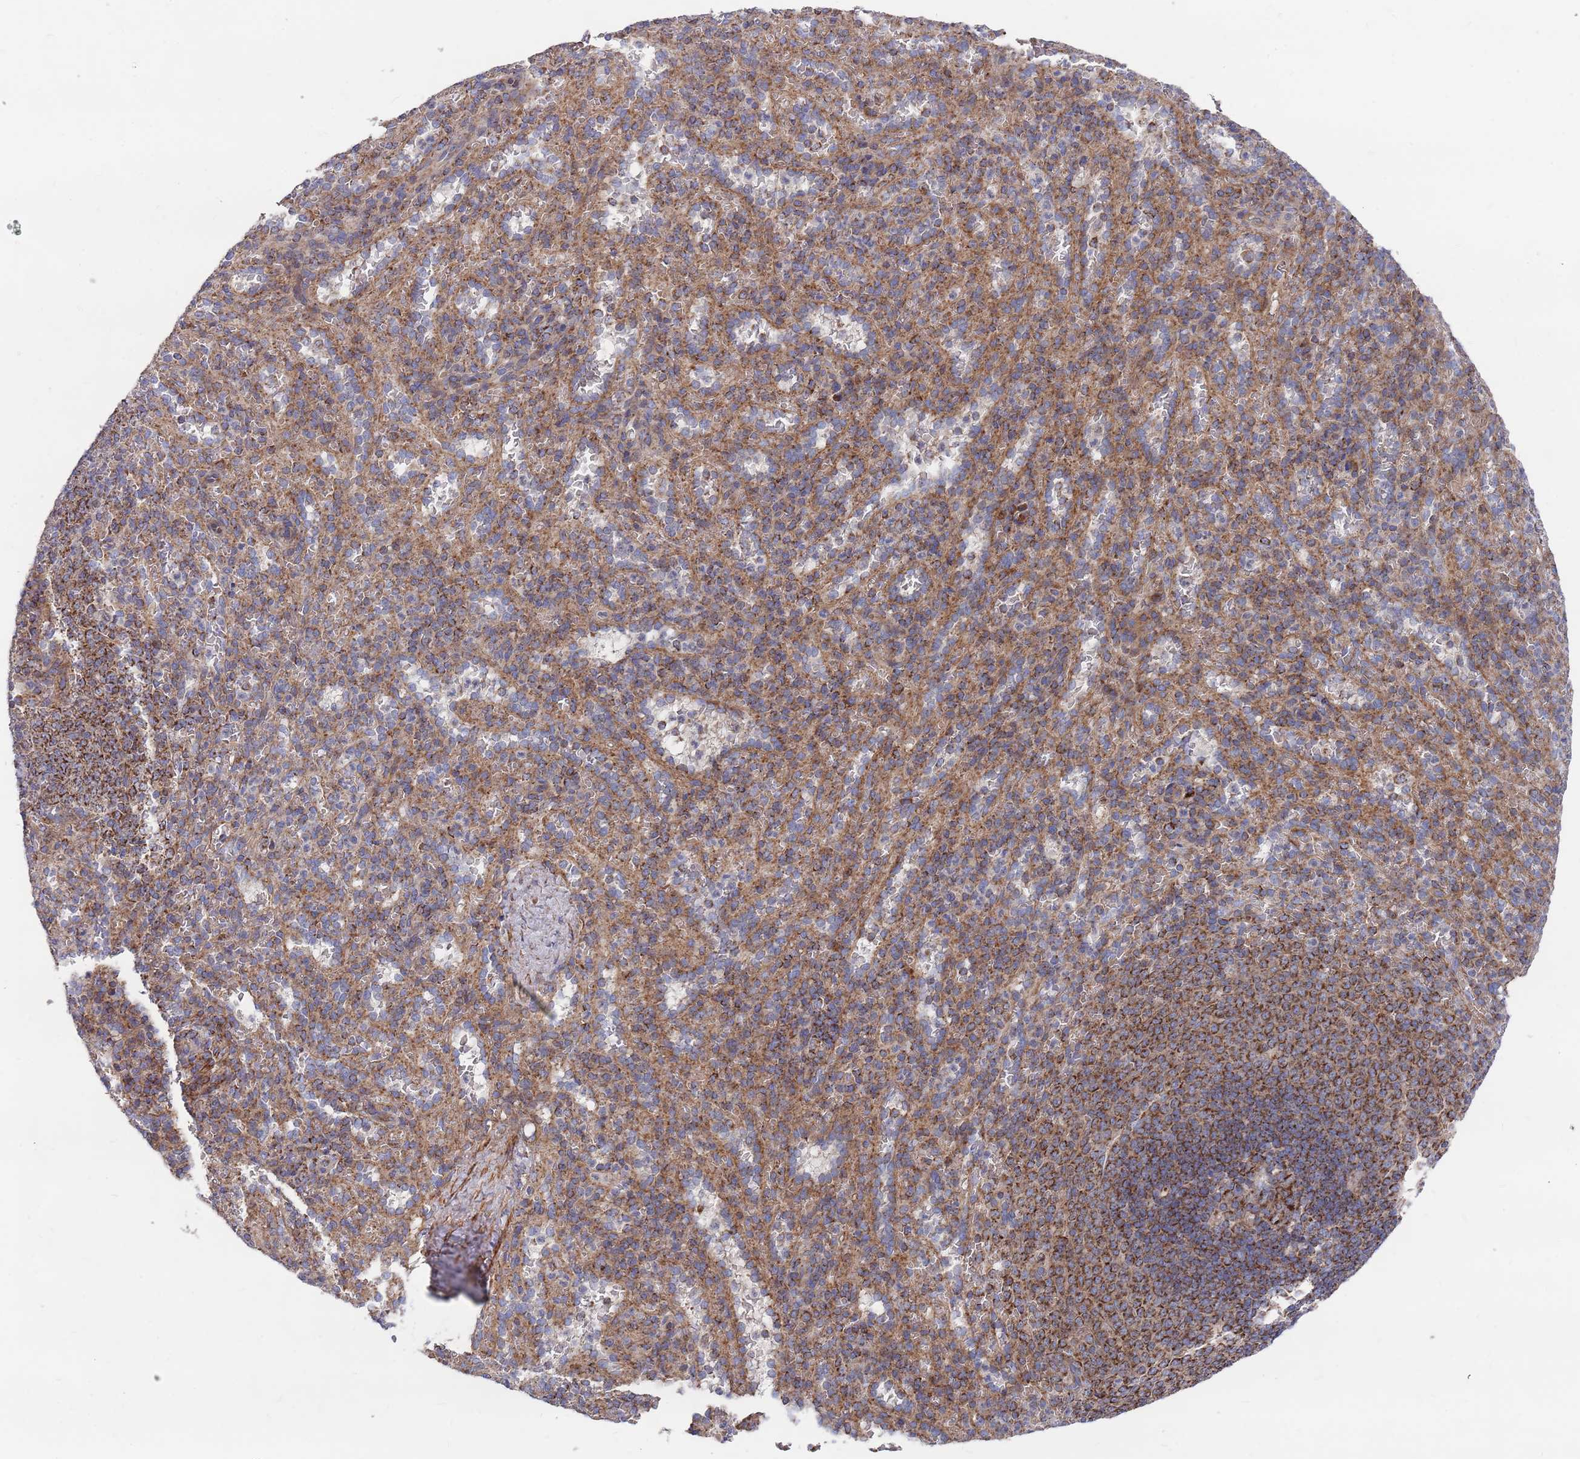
{"staining": {"intensity": "moderate", "quantity": "<25%", "location": "cytoplasmic/membranous"}, "tissue": "spleen", "cell_type": "Cells in red pulp", "image_type": "normal", "snomed": [{"axis": "morphology", "description": "Normal tissue, NOS"}, {"axis": "topography", "description": "Spleen"}], "caption": "Immunohistochemical staining of normal spleen demonstrates <25% levels of moderate cytoplasmic/membranous protein positivity in about <25% of cells in red pulp.", "gene": "WDFY3", "patient": {"sex": "female", "age": 21}}